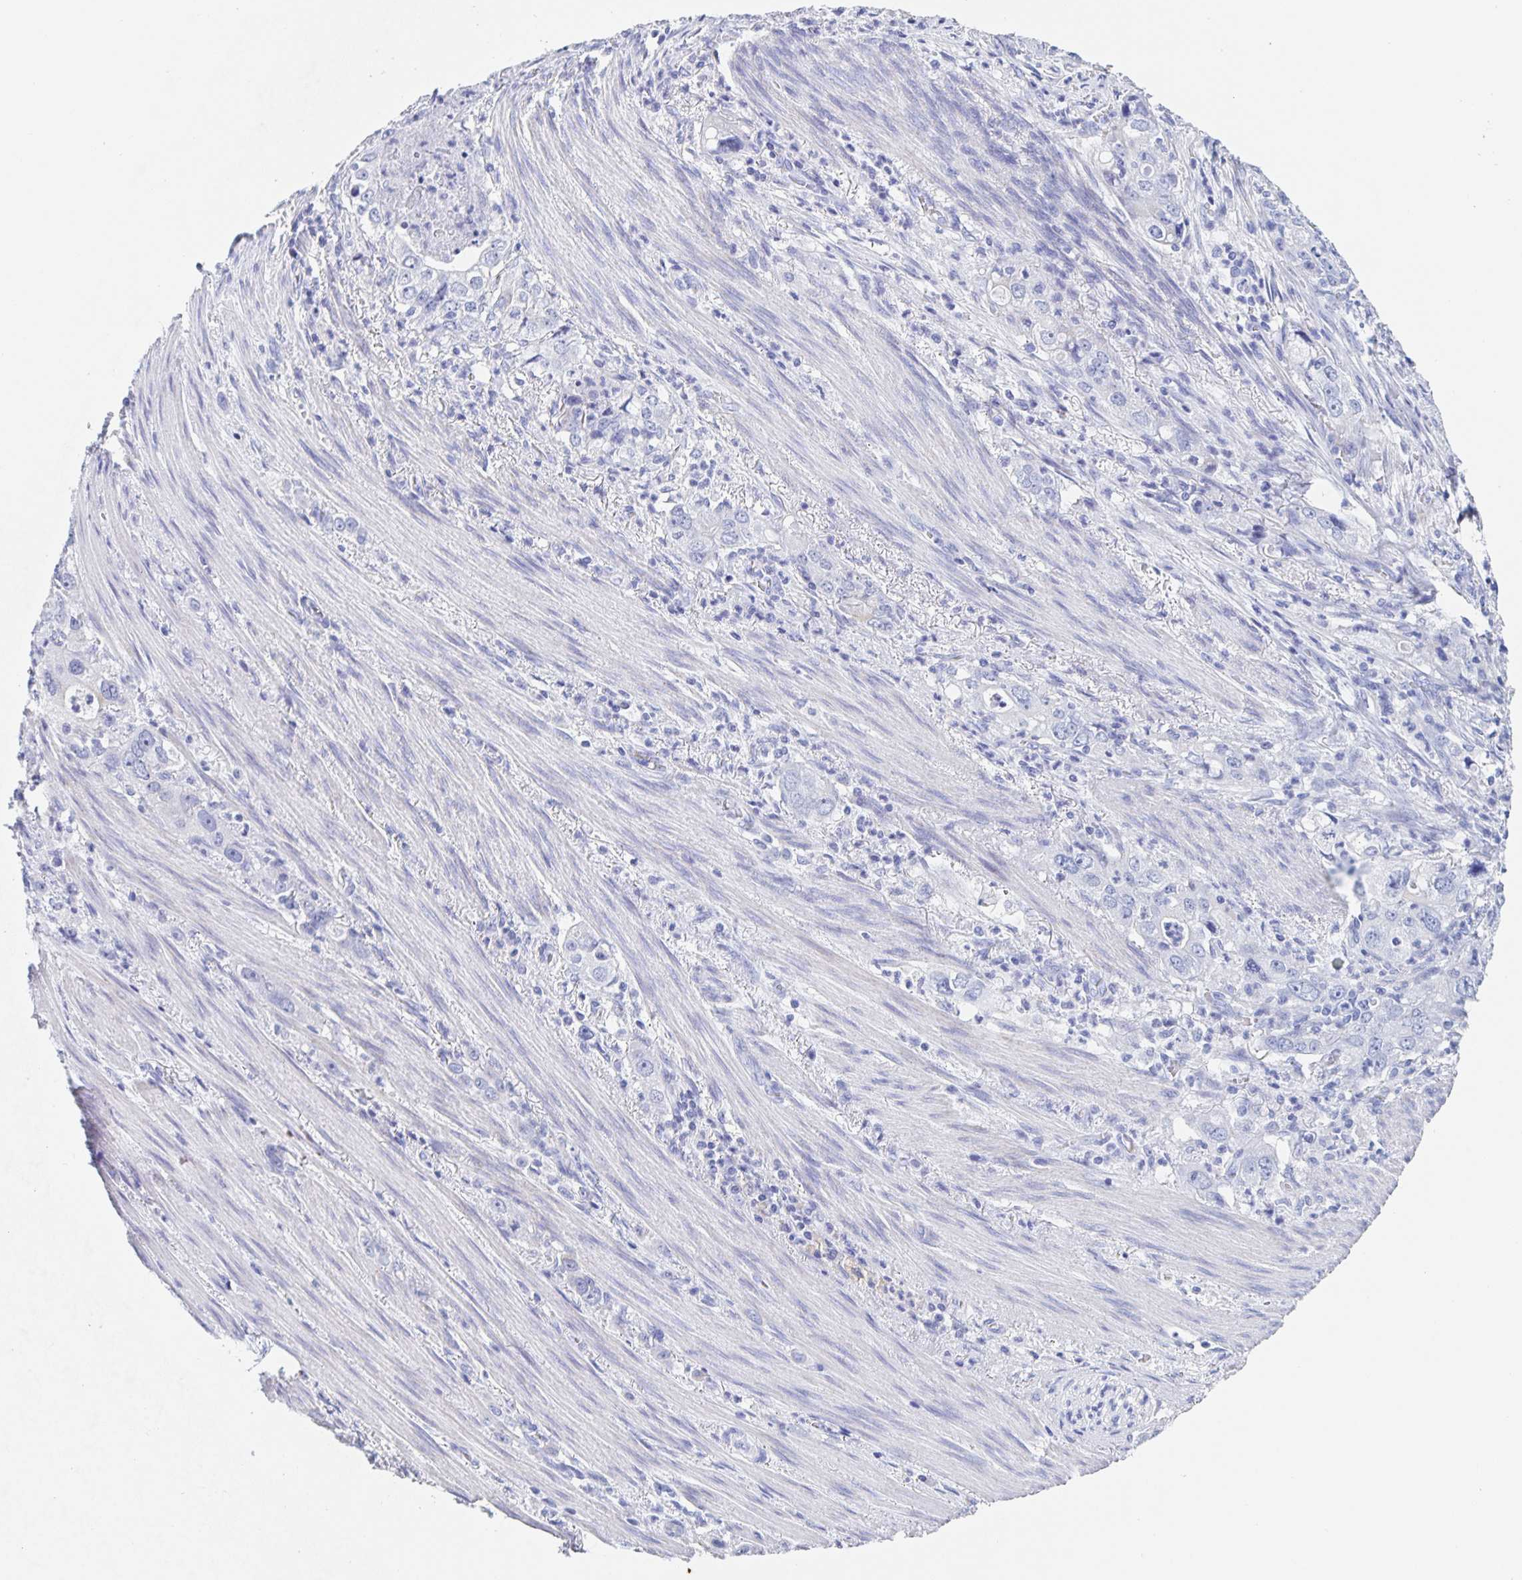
{"staining": {"intensity": "negative", "quantity": "none", "location": "none"}, "tissue": "stomach cancer", "cell_type": "Tumor cells", "image_type": "cancer", "snomed": [{"axis": "morphology", "description": "Adenocarcinoma, NOS"}, {"axis": "topography", "description": "Stomach, upper"}], "caption": "Human stomach adenocarcinoma stained for a protein using immunohistochemistry (IHC) reveals no positivity in tumor cells.", "gene": "DMBT1", "patient": {"sex": "male", "age": 75}}